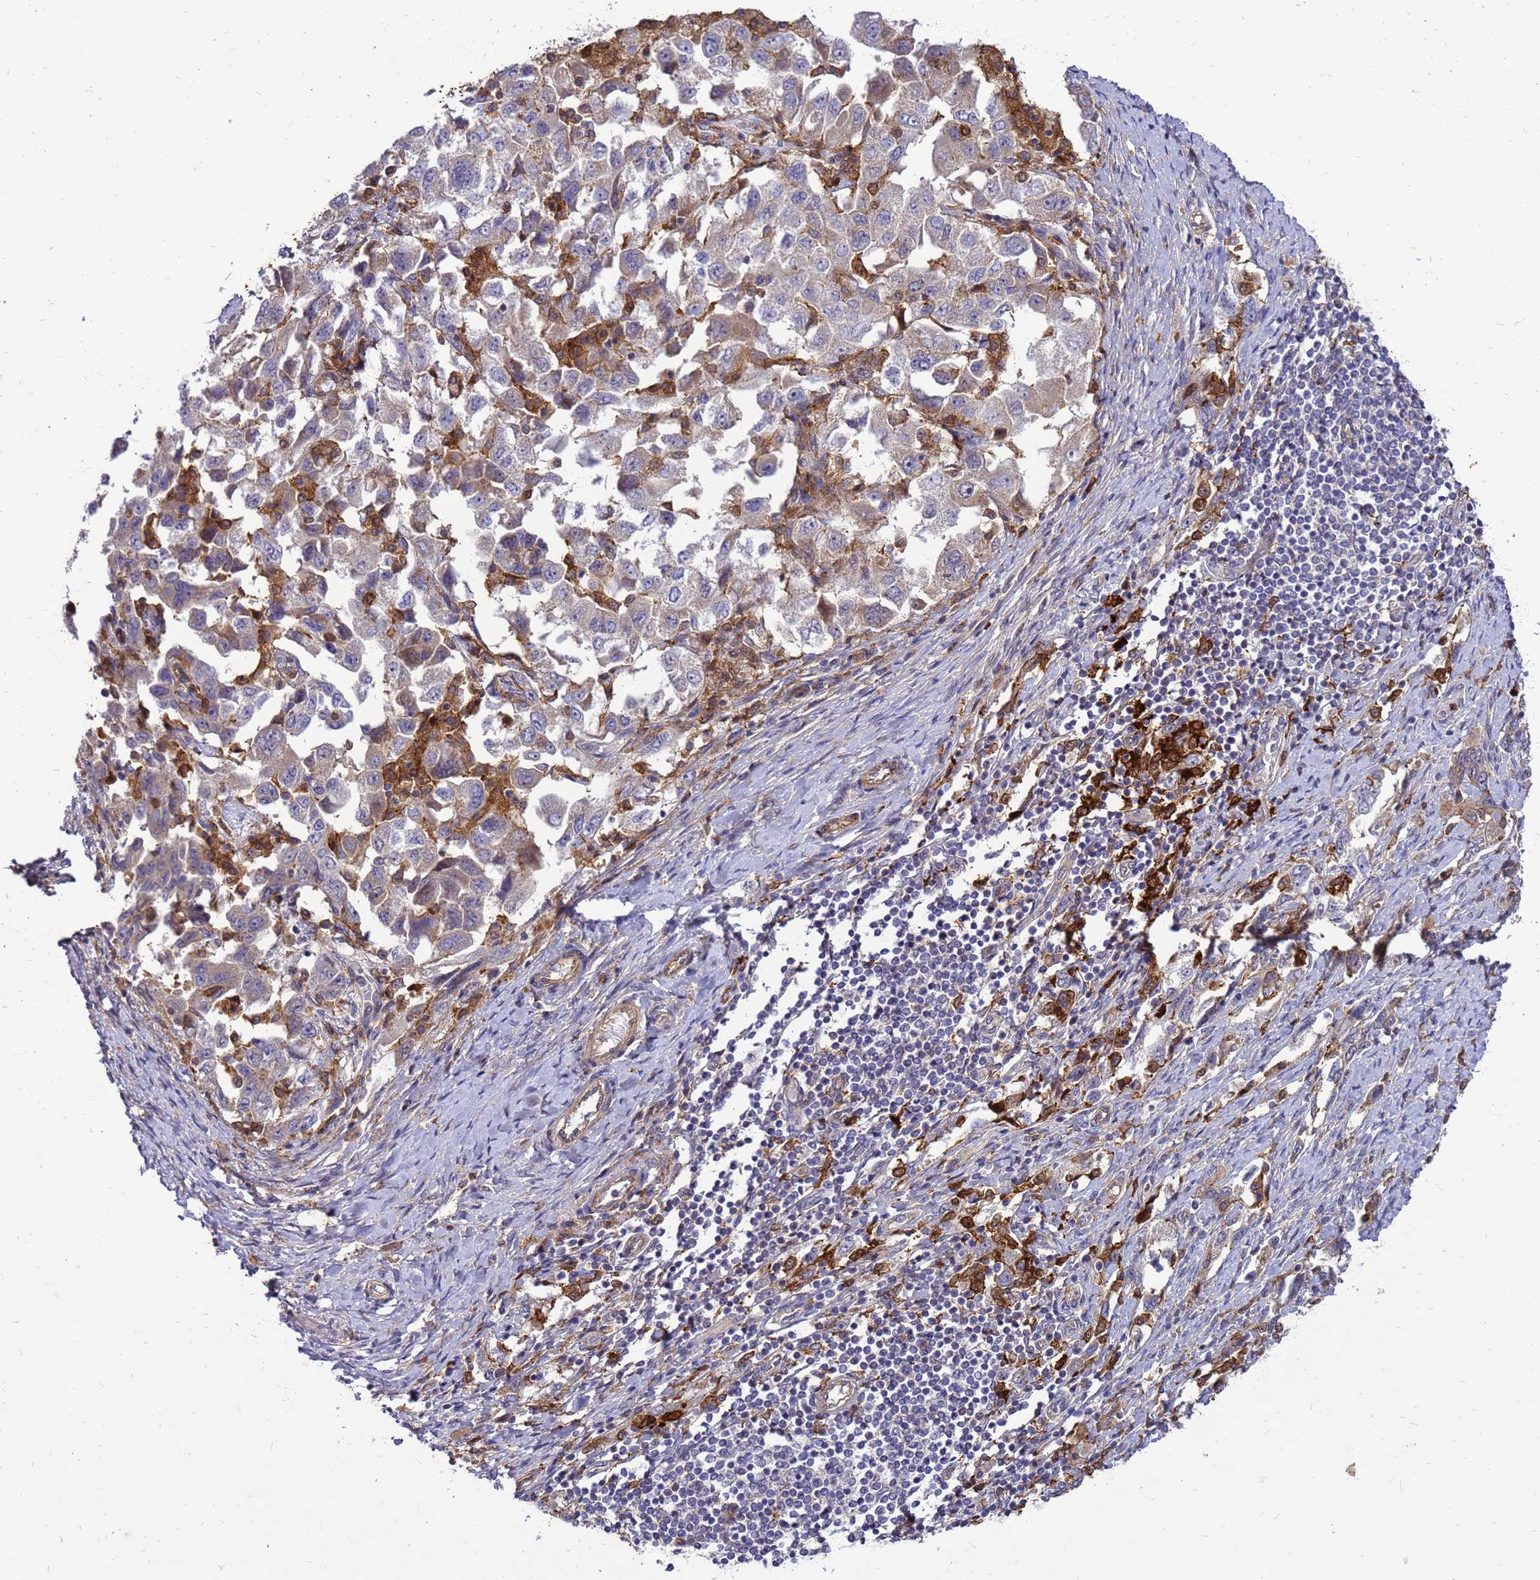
{"staining": {"intensity": "weak", "quantity": "<25%", "location": "cytoplasmic/membranous"}, "tissue": "ovarian cancer", "cell_type": "Tumor cells", "image_type": "cancer", "snomed": [{"axis": "morphology", "description": "Carcinoma, NOS"}, {"axis": "morphology", "description": "Cystadenocarcinoma, serous, NOS"}, {"axis": "topography", "description": "Ovary"}], "caption": "The IHC image has no significant expression in tumor cells of carcinoma (ovarian) tissue.", "gene": "RNF215", "patient": {"sex": "female", "age": 69}}